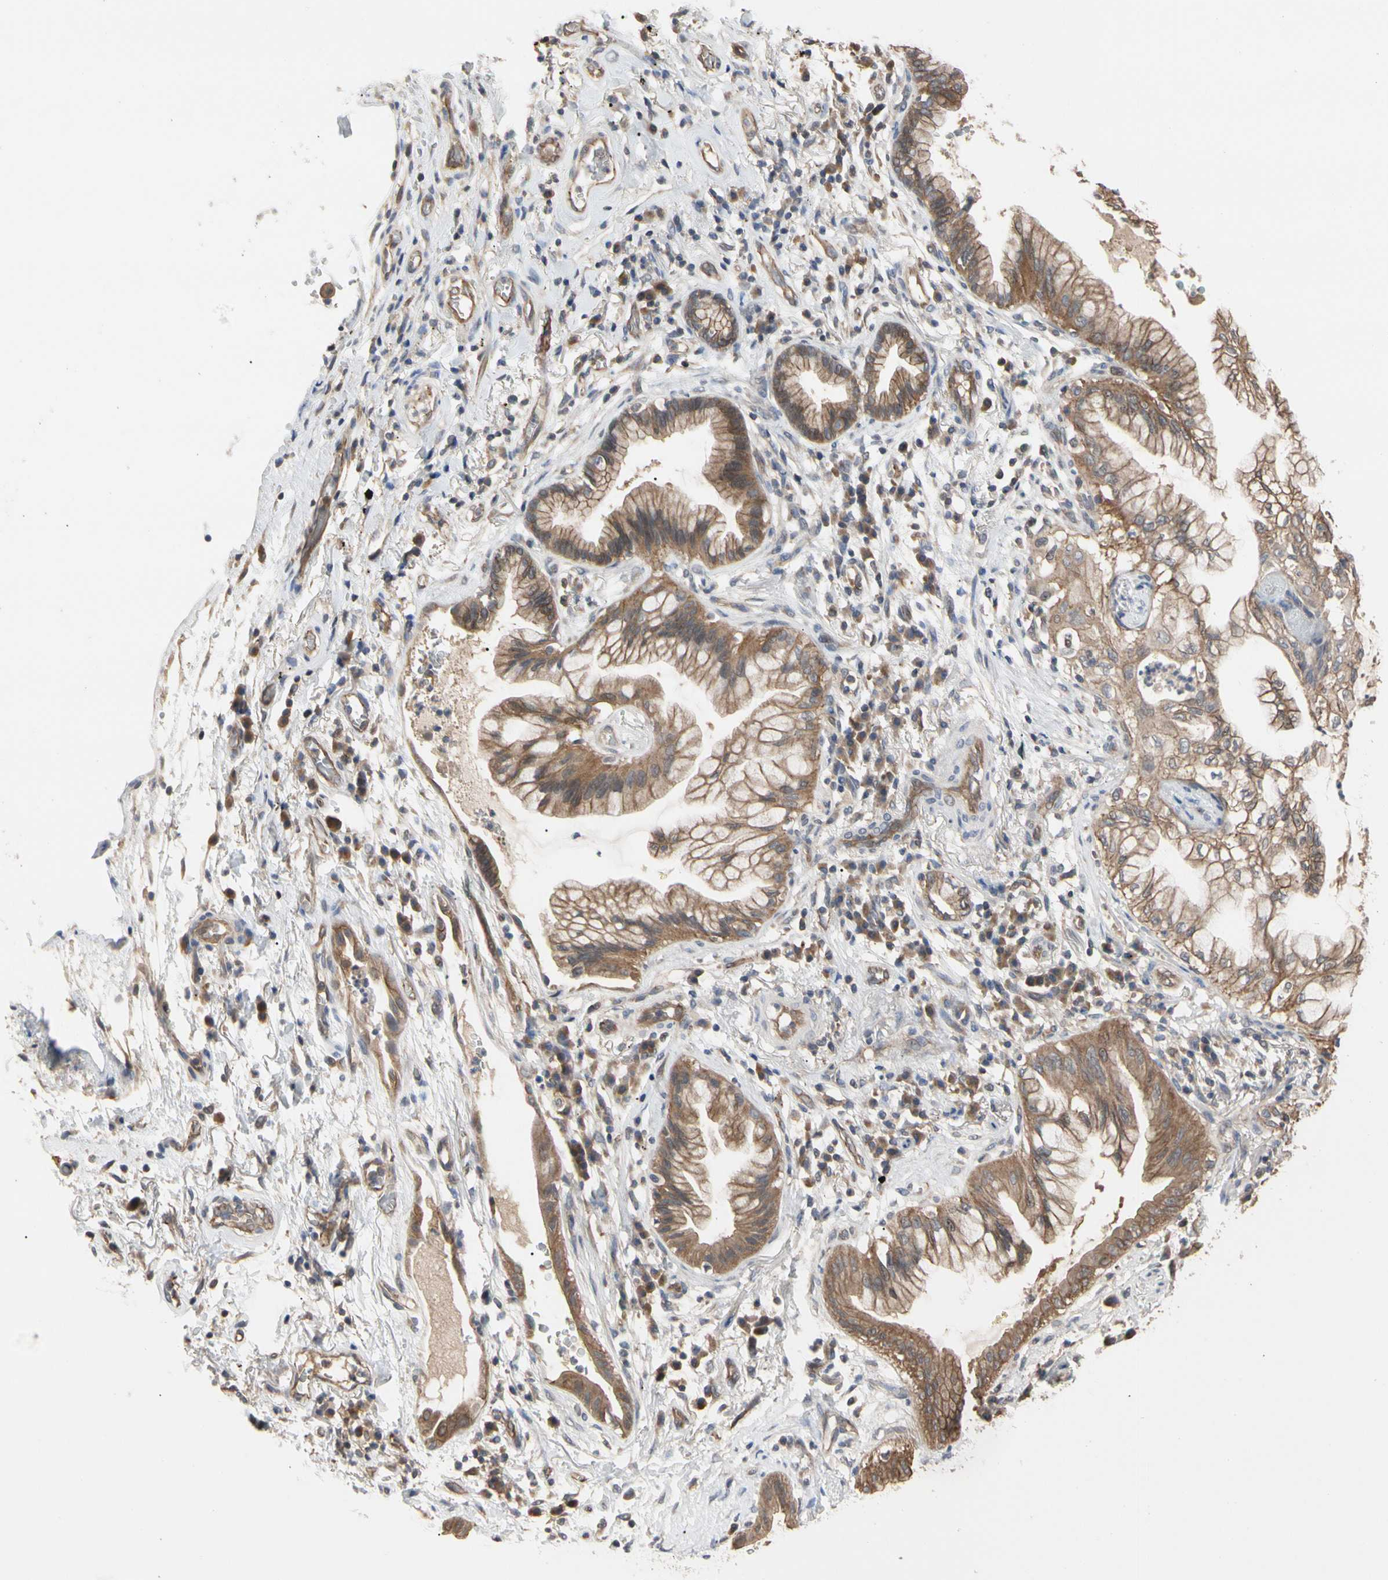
{"staining": {"intensity": "moderate", "quantity": ">75%", "location": "cytoplasmic/membranous"}, "tissue": "lung cancer", "cell_type": "Tumor cells", "image_type": "cancer", "snomed": [{"axis": "morphology", "description": "Adenocarcinoma, NOS"}, {"axis": "topography", "description": "Lung"}], "caption": "Moderate cytoplasmic/membranous expression for a protein is appreciated in about >75% of tumor cells of lung cancer (adenocarcinoma) using immunohistochemistry.", "gene": "DPP8", "patient": {"sex": "female", "age": 70}}